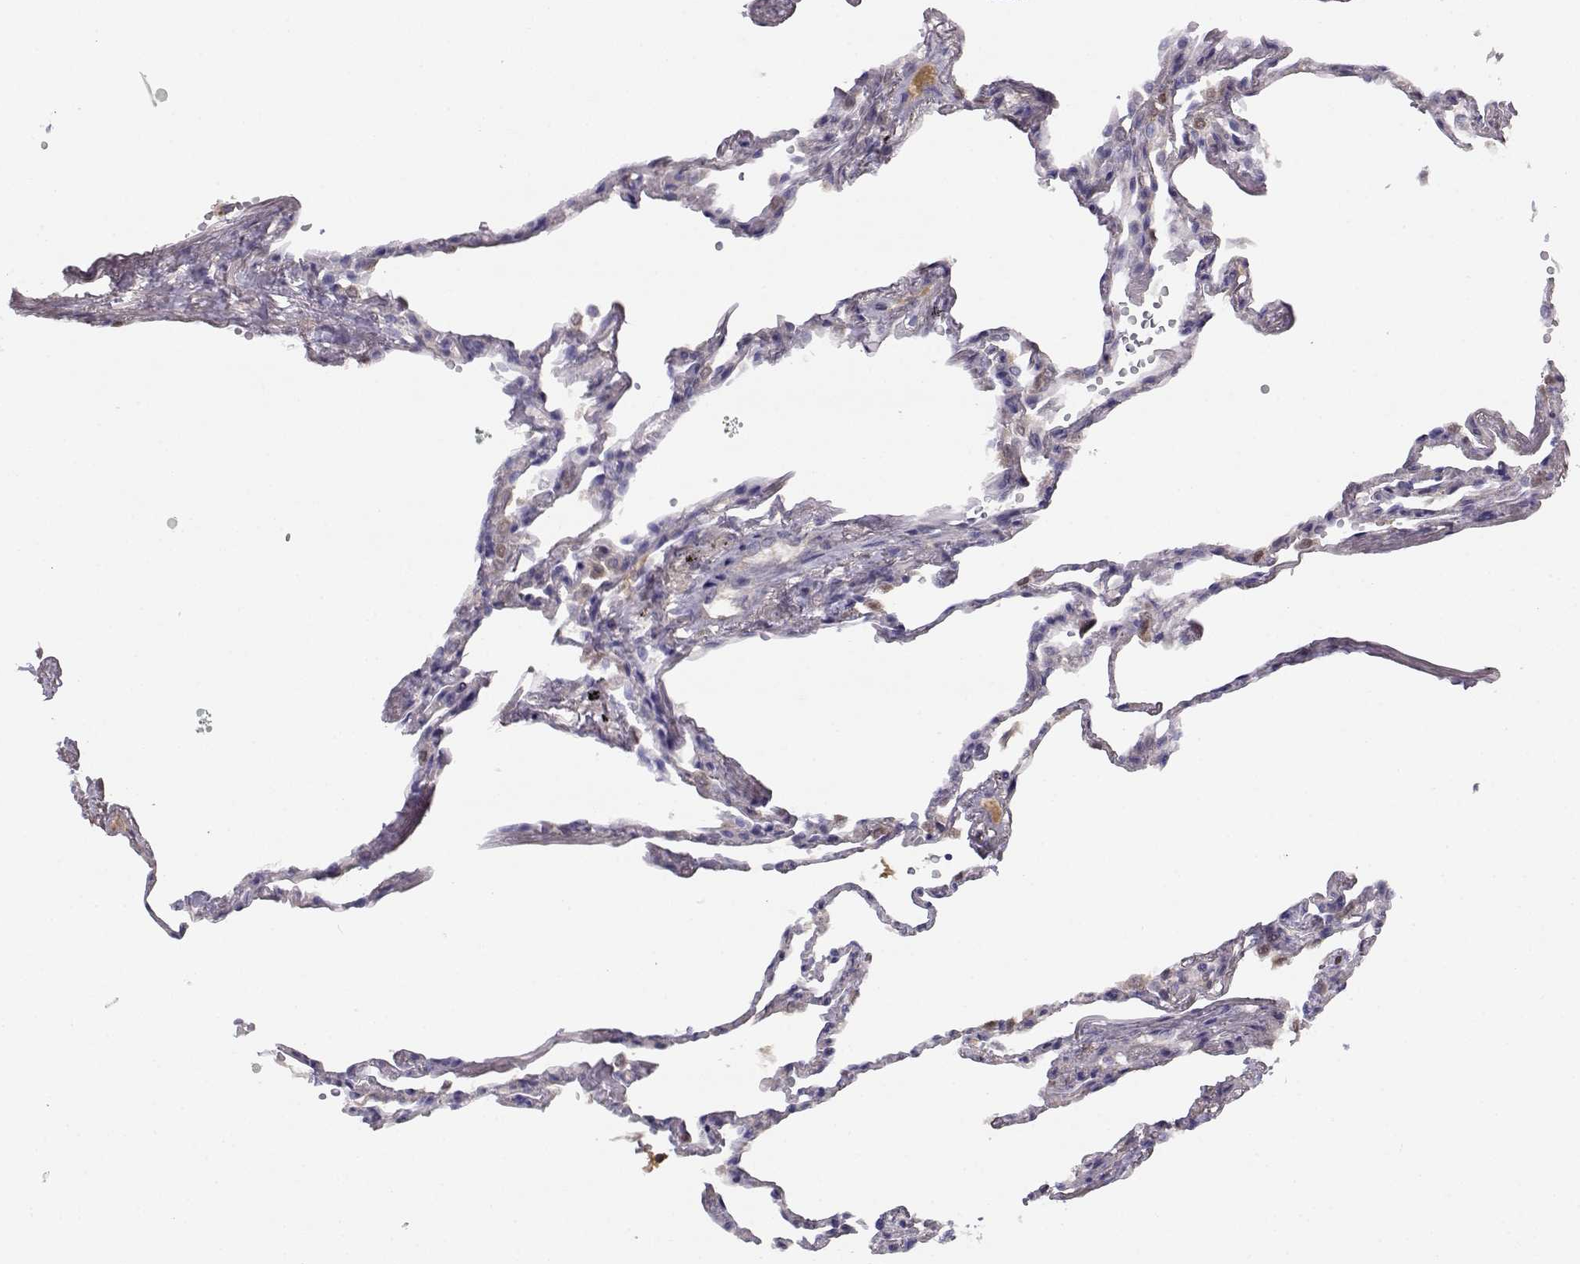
{"staining": {"intensity": "negative", "quantity": "none", "location": "none"}, "tissue": "lung", "cell_type": "Alveolar cells", "image_type": "normal", "snomed": [{"axis": "morphology", "description": "Normal tissue, NOS"}, {"axis": "topography", "description": "Lung"}], "caption": "There is no significant staining in alveolar cells of lung. (DAB immunohistochemistry (IHC) with hematoxylin counter stain).", "gene": "SLCO6A1", "patient": {"sex": "male", "age": 78}}